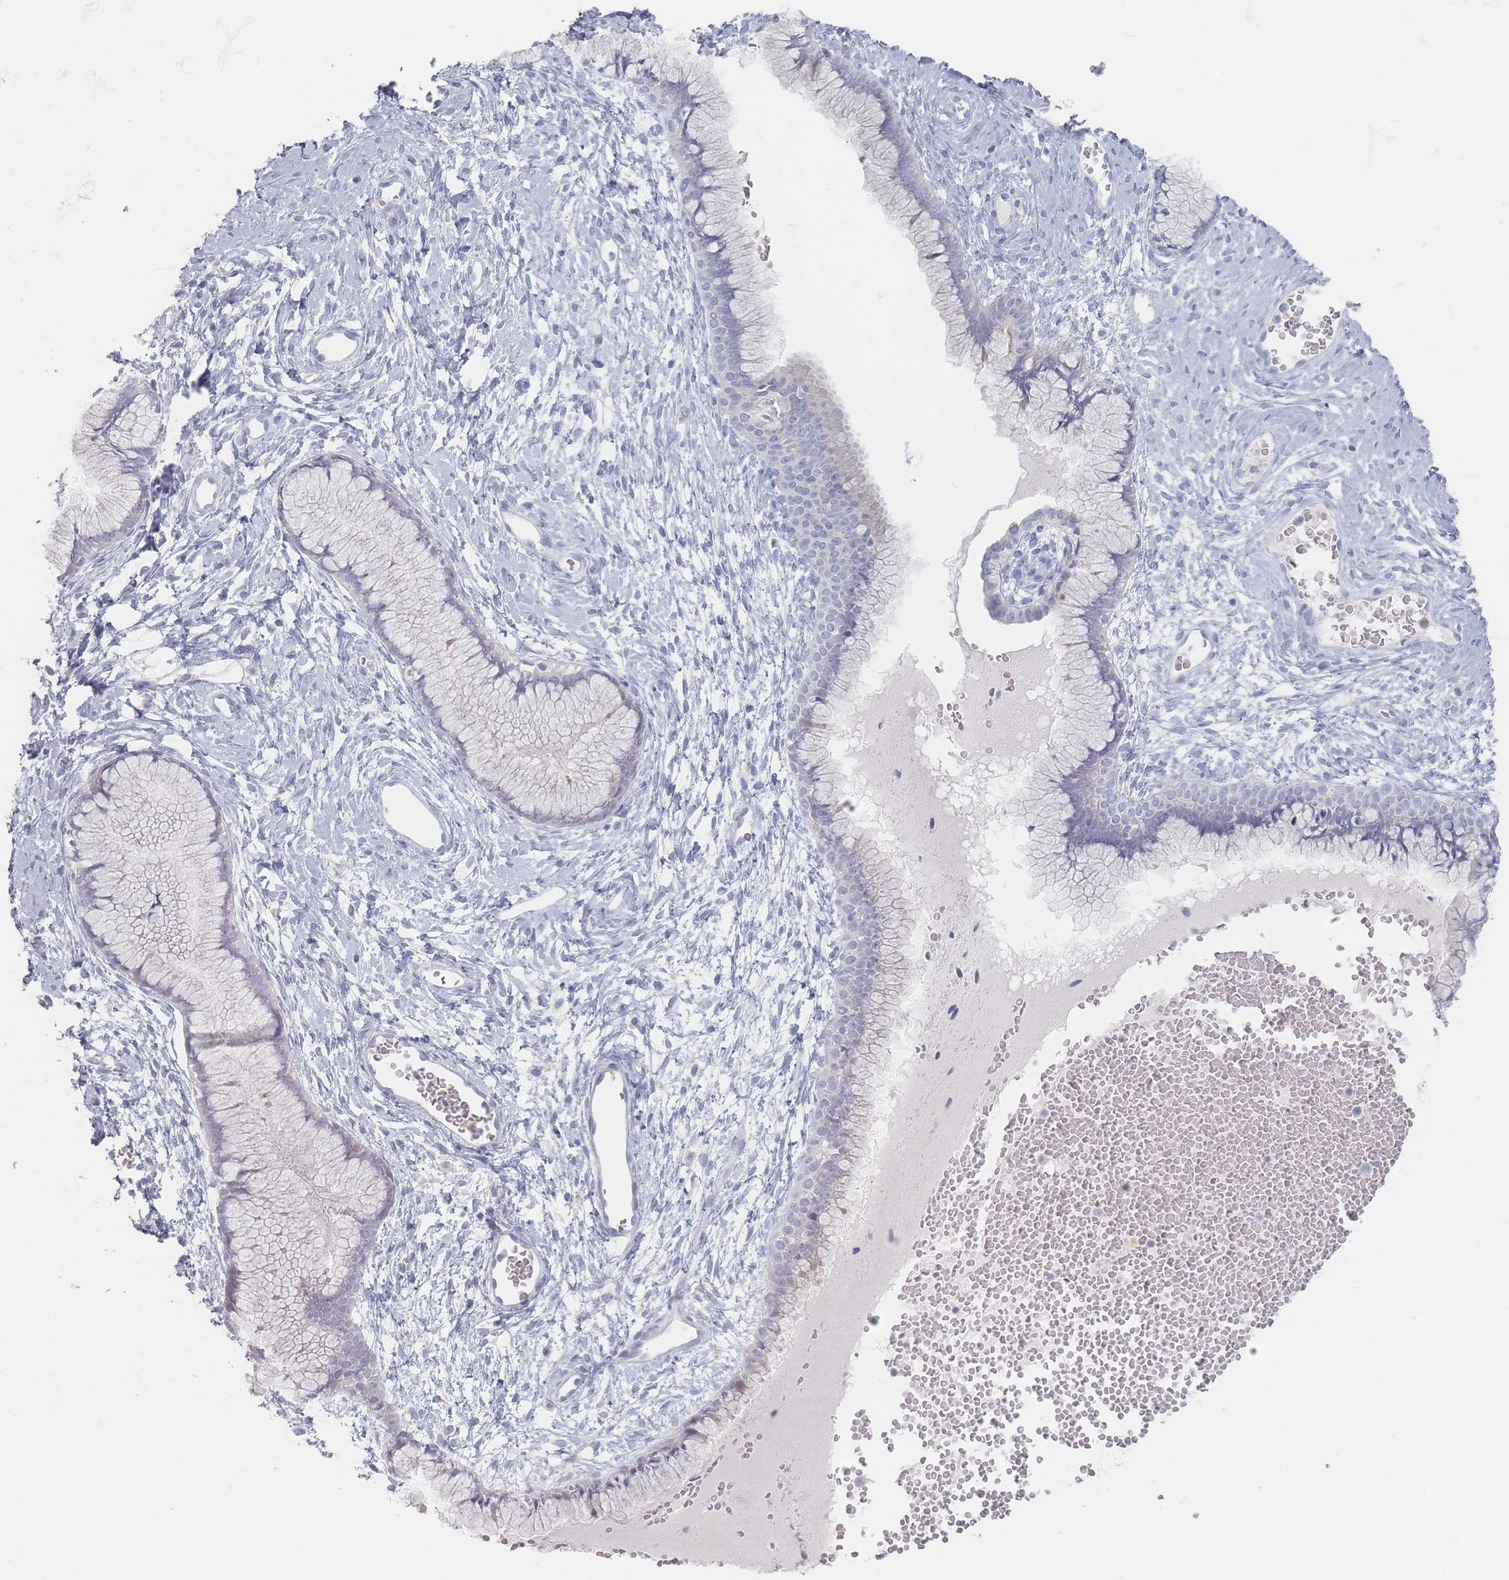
{"staining": {"intensity": "negative", "quantity": "none", "location": "none"}, "tissue": "cervix", "cell_type": "Glandular cells", "image_type": "normal", "snomed": [{"axis": "morphology", "description": "Normal tissue, NOS"}, {"axis": "topography", "description": "Cervix"}], "caption": "Immunohistochemical staining of benign human cervix displays no significant expression in glandular cells. Brightfield microscopy of IHC stained with DAB (3,3'-diaminobenzidine) (brown) and hematoxylin (blue), captured at high magnification.", "gene": "CD37", "patient": {"sex": "female", "age": 42}}